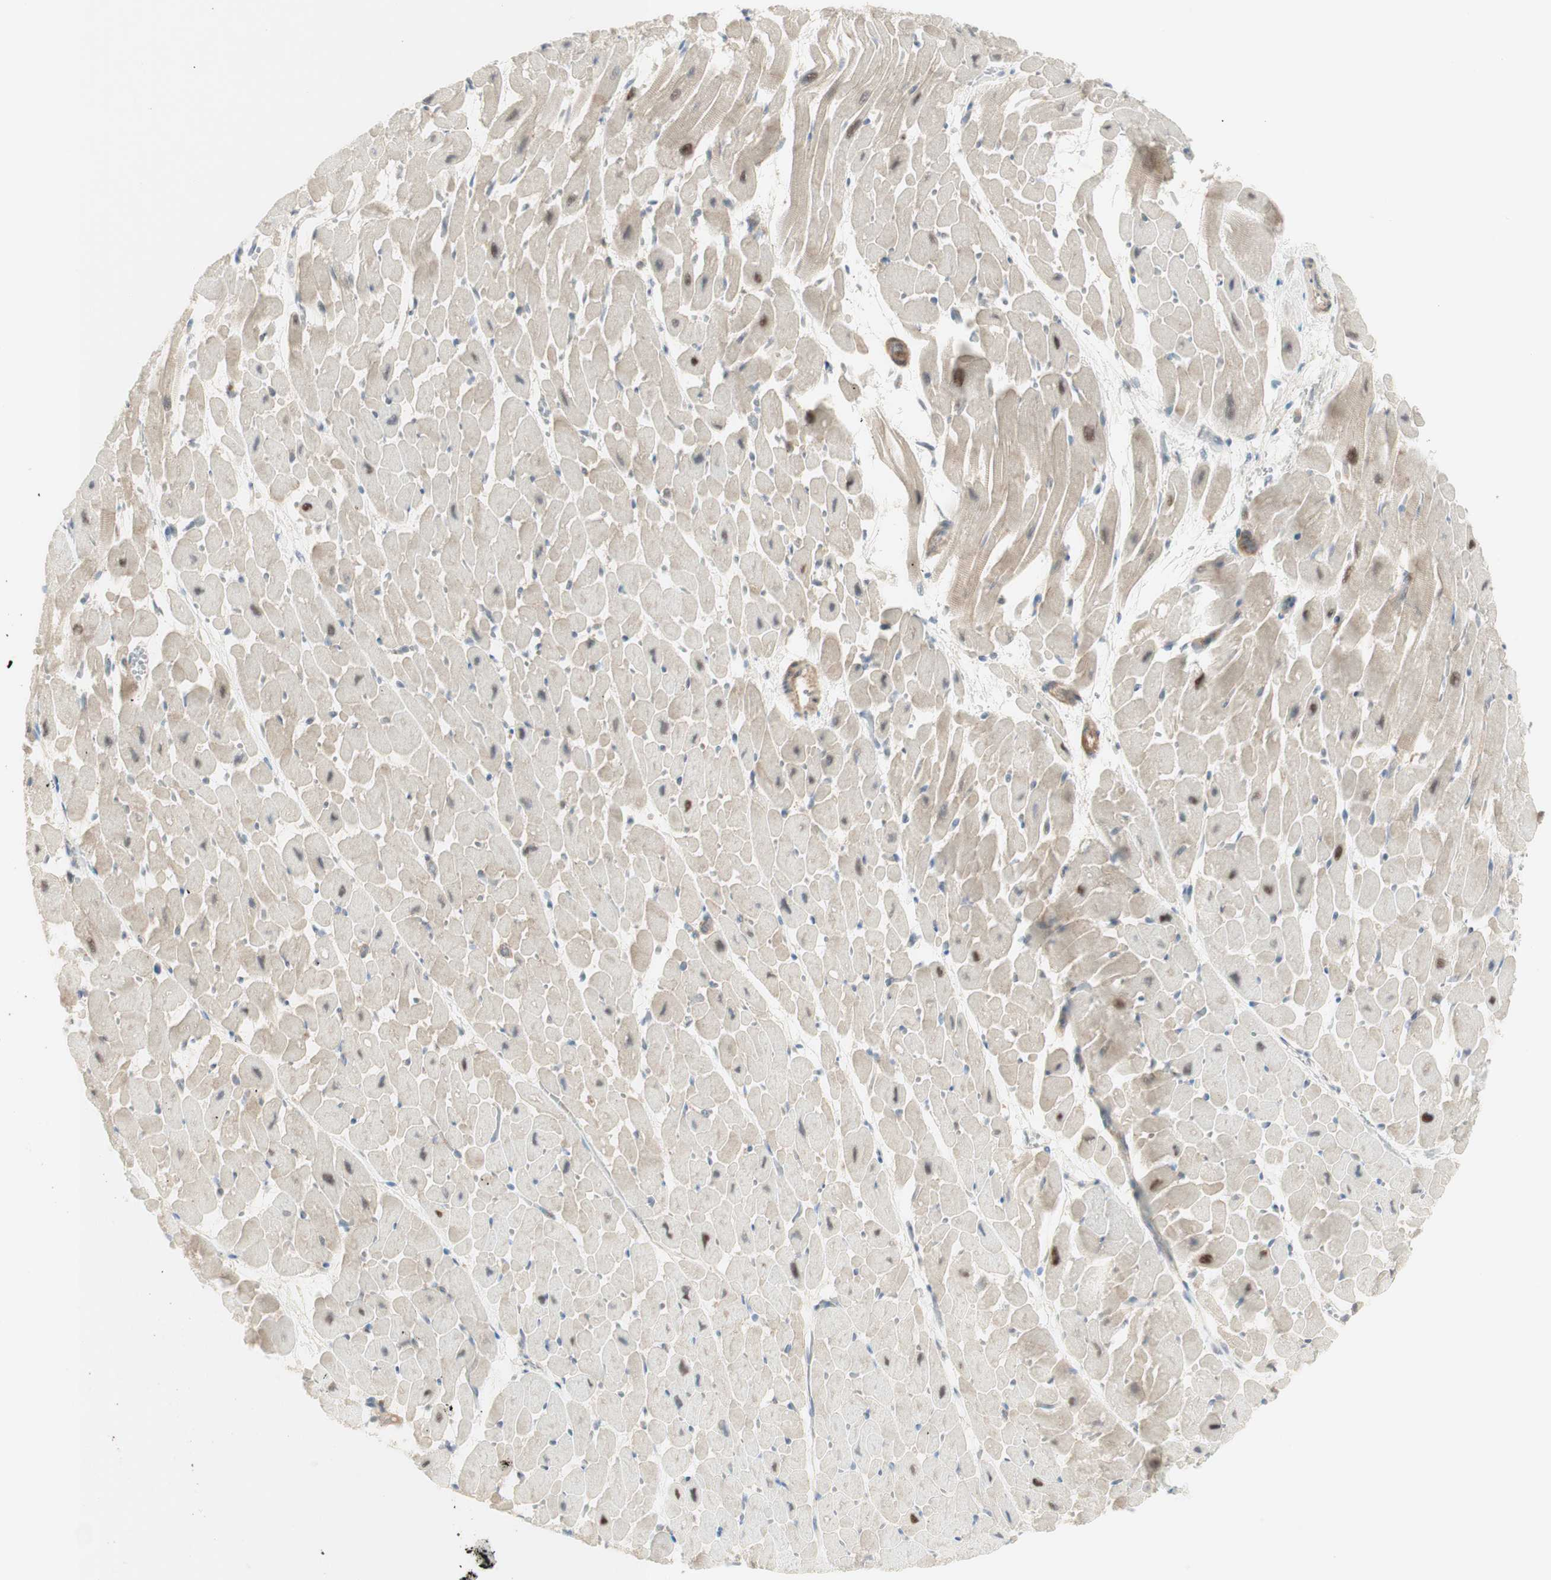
{"staining": {"intensity": "negative", "quantity": "none", "location": "none"}, "tissue": "heart muscle", "cell_type": "Cardiomyocytes", "image_type": "normal", "snomed": [{"axis": "morphology", "description": "Normal tissue, NOS"}, {"axis": "topography", "description": "Heart"}], "caption": "An IHC image of normal heart muscle is shown. There is no staining in cardiomyocytes of heart muscle. (Stains: DAB IHC with hematoxylin counter stain, Microscopy: brightfield microscopy at high magnification).", "gene": "RFNG", "patient": {"sex": "male", "age": 45}}